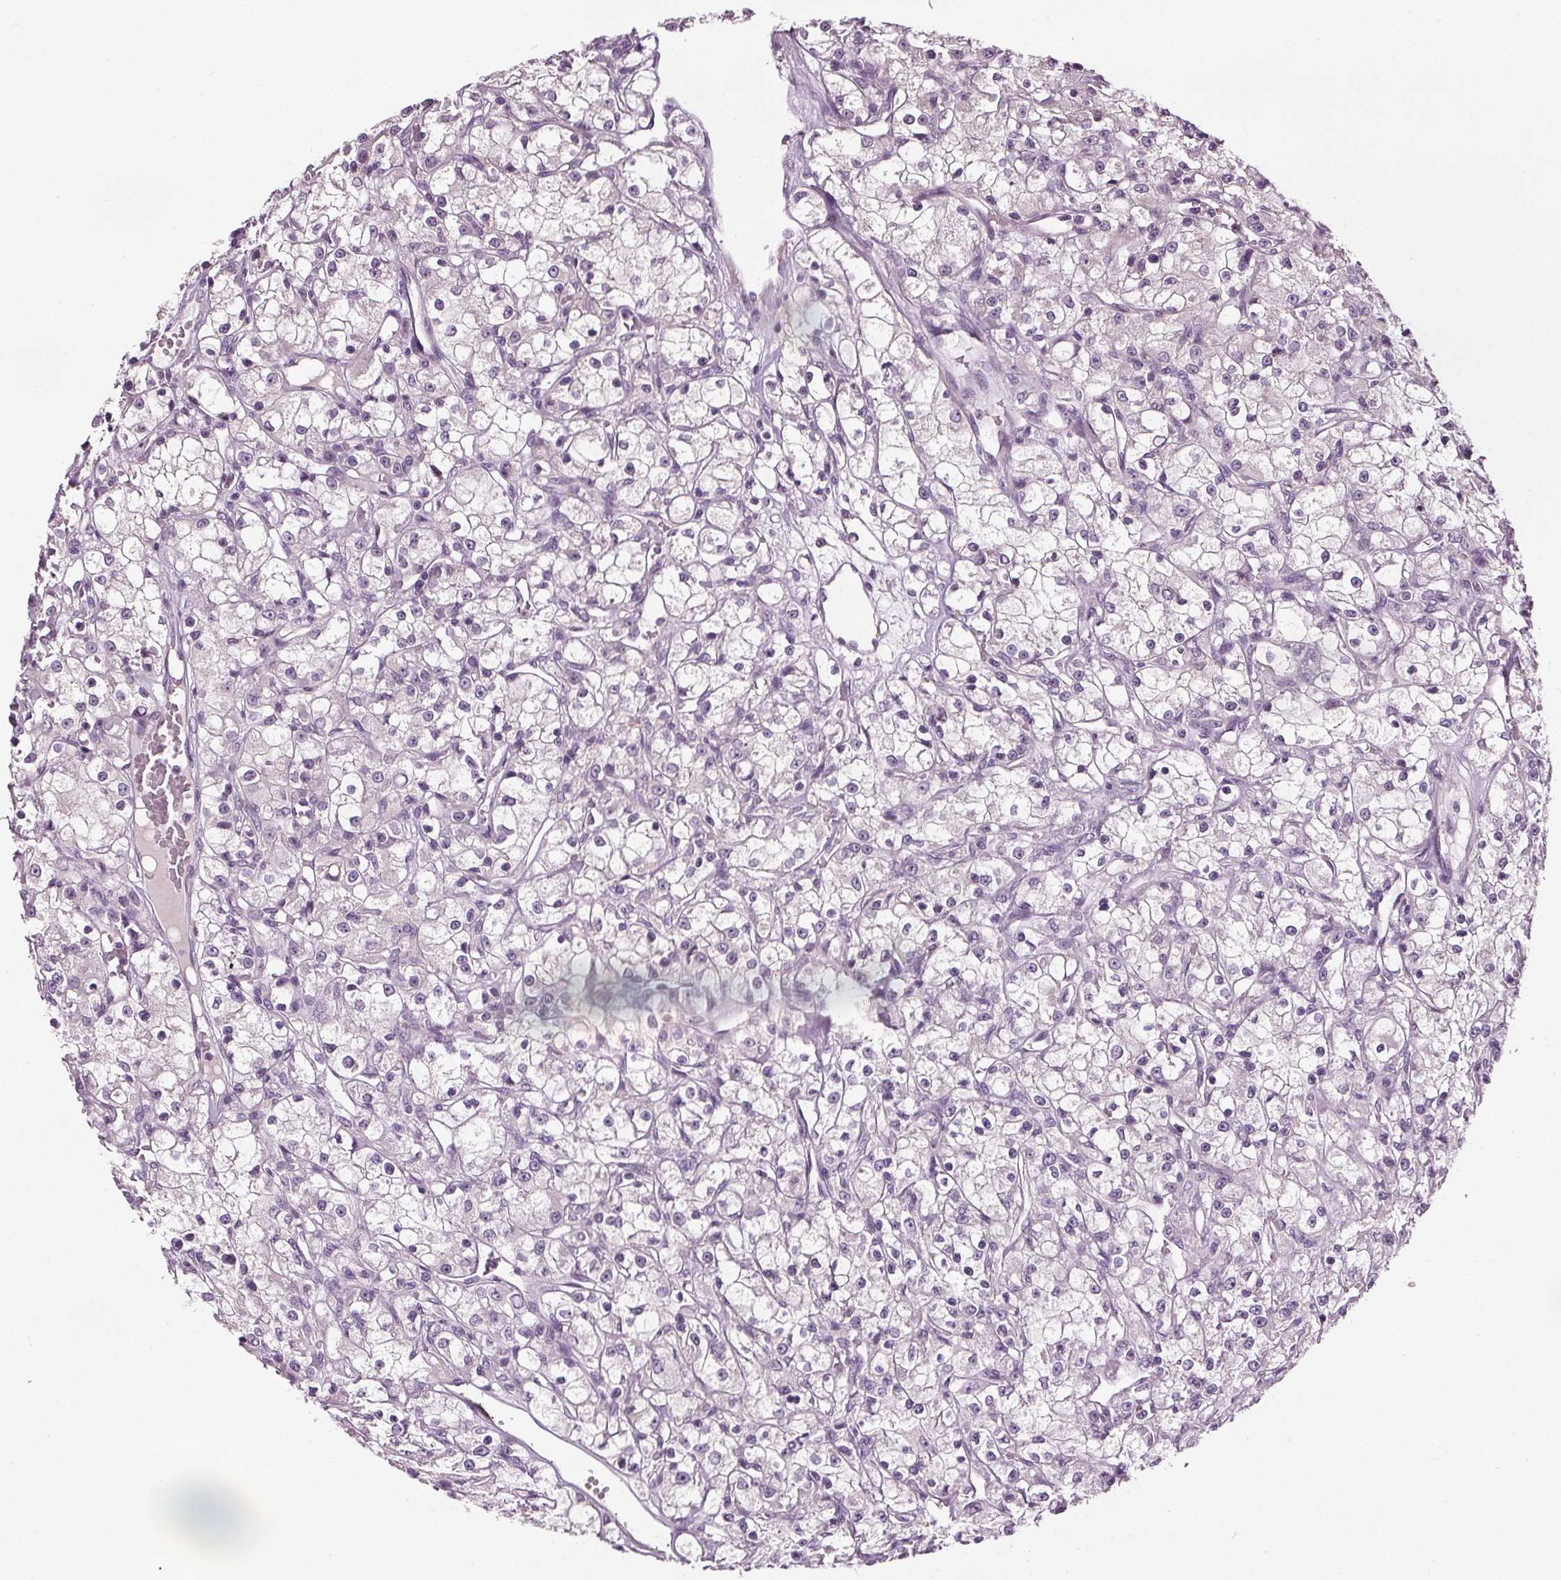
{"staining": {"intensity": "negative", "quantity": "none", "location": "none"}, "tissue": "renal cancer", "cell_type": "Tumor cells", "image_type": "cancer", "snomed": [{"axis": "morphology", "description": "Adenocarcinoma, NOS"}, {"axis": "topography", "description": "Kidney"}], "caption": "Protein analysis of renal cancer demonstrates no significant staining in tumor cells.", "gene": "RASA1", "patient": {"sex": "female", "age": 59}}